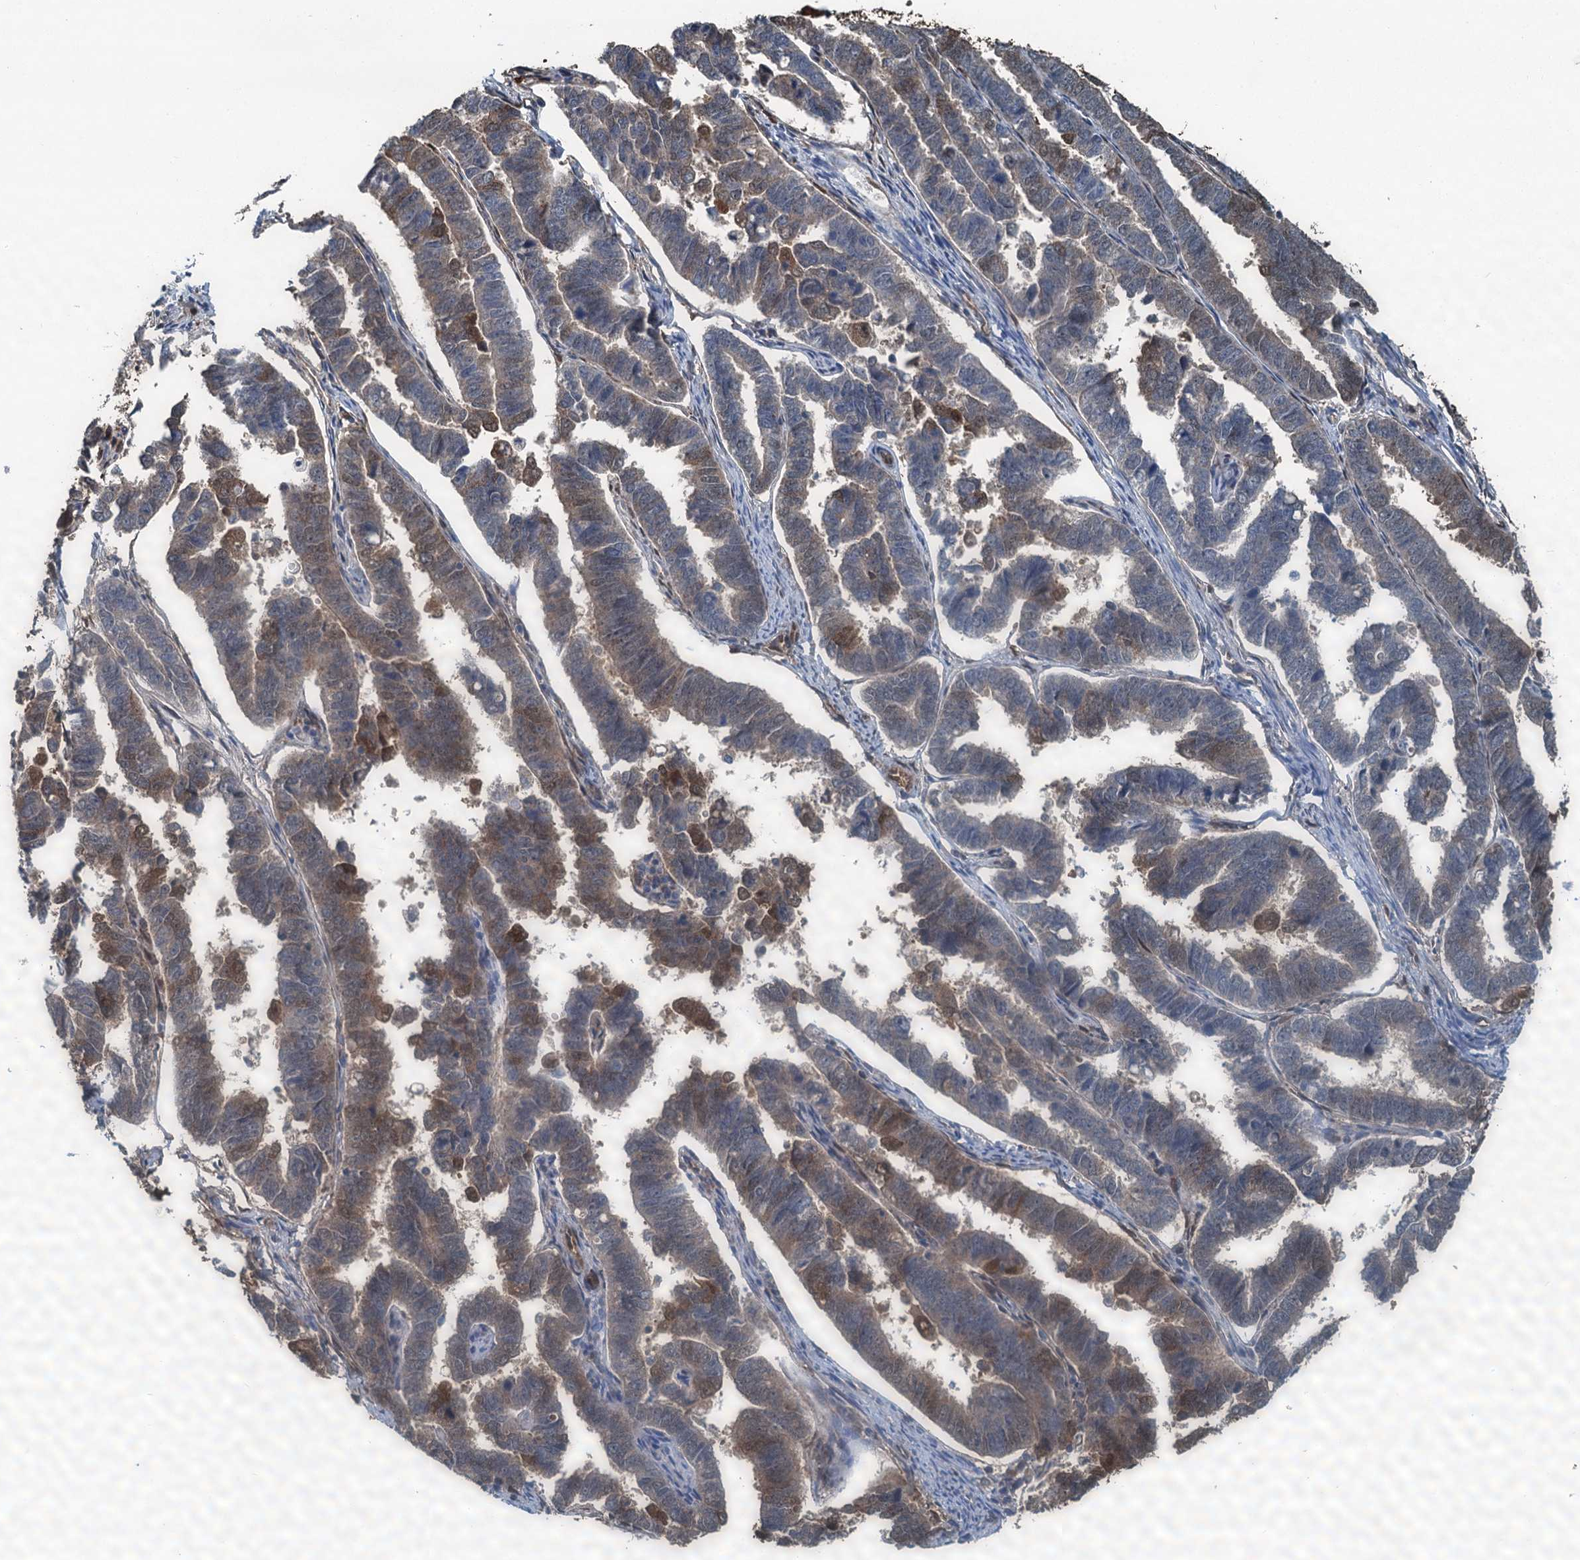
{"staining": {"intensity": "weak", "quantity": "25%-75%", "location": "cytoplasmic/membranous"}, "tissue": "endometrial cancer", "cell_type": "Tumor cells", "image_type": "cancer", "snomed": [{"axis": "morphology", "description": "Adenocarcinoma, NOS"}, {"axis": "topography", "description": "Endometrium"}], "caption": "Tumor cells show weak cytoplasmic/membranous staining in approximately 25%-75% of cells in adenocarcinoma (endometrial).", "gene": "S100A6", "patient": {"sex": "female", "age": 75}}